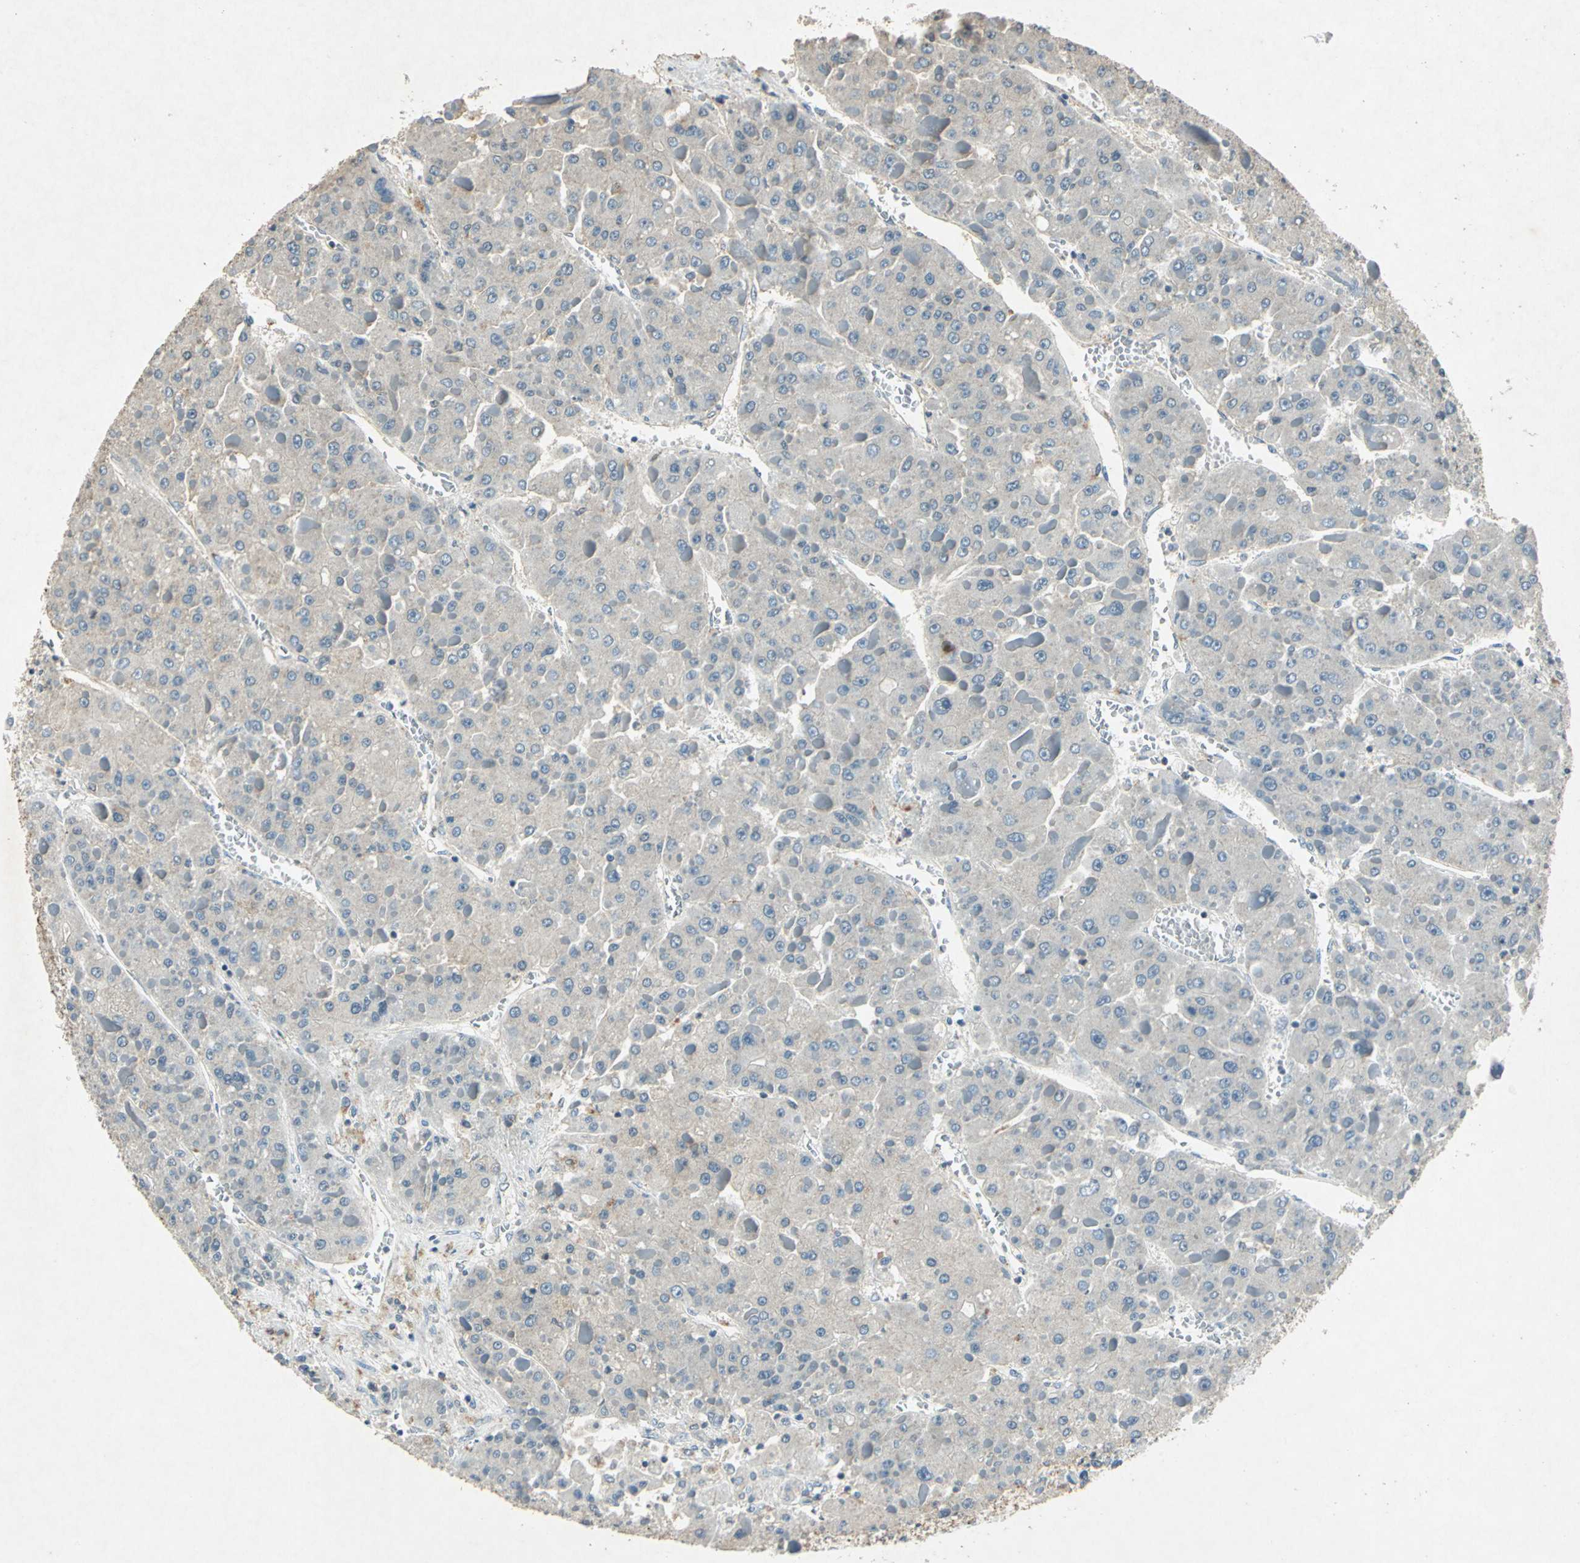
{"staining": {"intensity": "negative", "quantity": "none", "location": "none"}, "tissue": "liver cancer", "cell_type": "Tumor cells", "image_type": "cancer", "snomed": [{"axis": "morphology", "description": "Carcinoma, Hepatocellular, NOS"}, {"axis": "topography", "description": "Liver"}], "caption": "This is an immunohistochemistry (IHC) micrograph of human liver cancer (hepatocellular carcinoma). There is no expression in tumor cells.", "gene": "CAMK2B", "patient": {"sex": "female", "age": 73}}